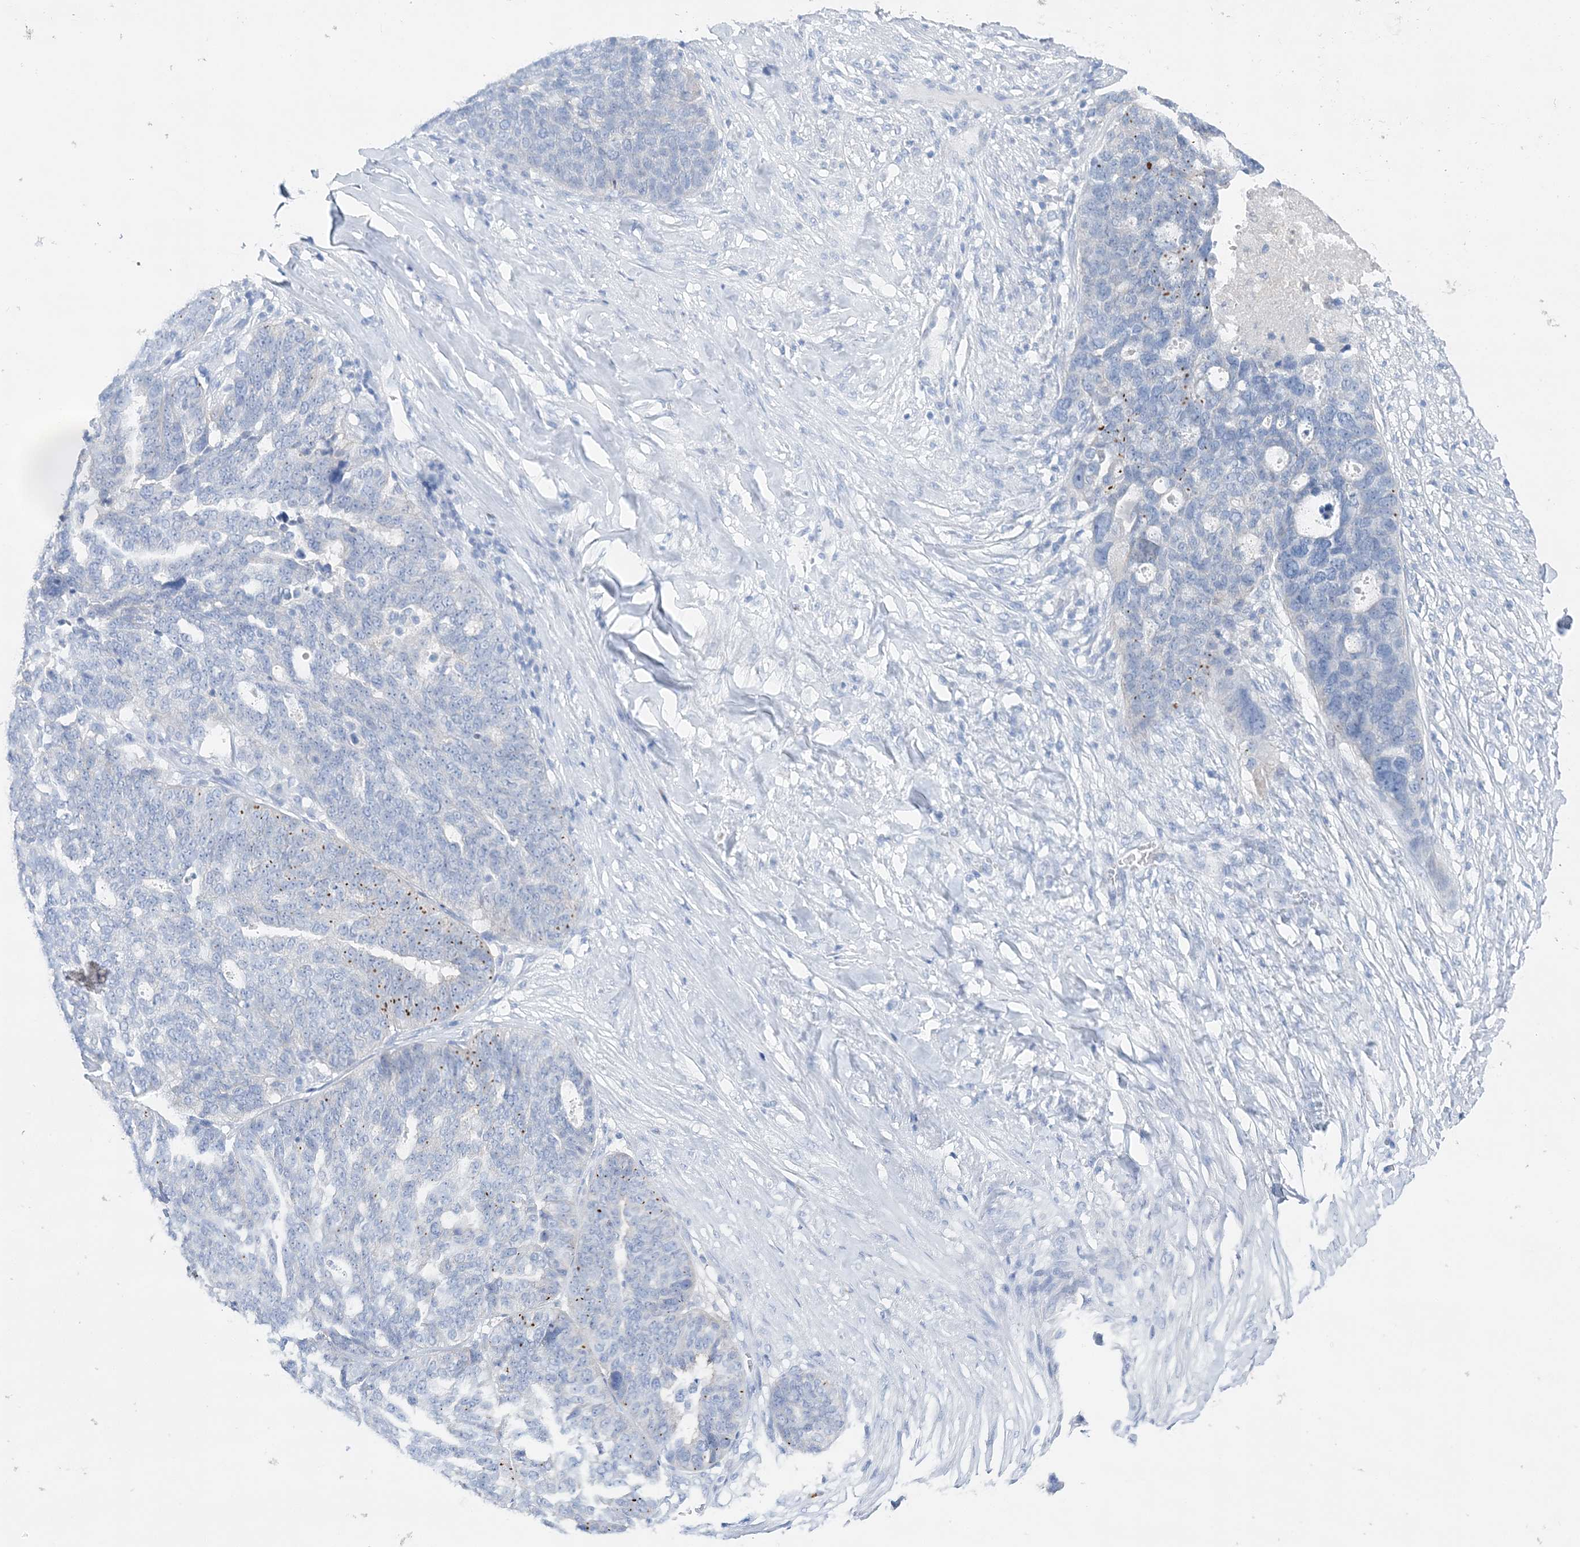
{"staining": {"intensity": "negative", "quantity": "none", "location": "none"}, "tissue": "ovarian cancer", "cell_type": "Tumor cells", "image_type": "cancer", "snomed": [{"axis": "morphology", "description": "Cystadenocarcinoma, serous, NOS"}, {"axis": "topography", "description": "Ovary"}], "caption": "Immunohistochemical staining of serous cystadenocarcinoma (ovarian) shows no significant expression in tumor cells.", "gene": "SLC5A6", "patient": {"sex": "female", "age": 59}}